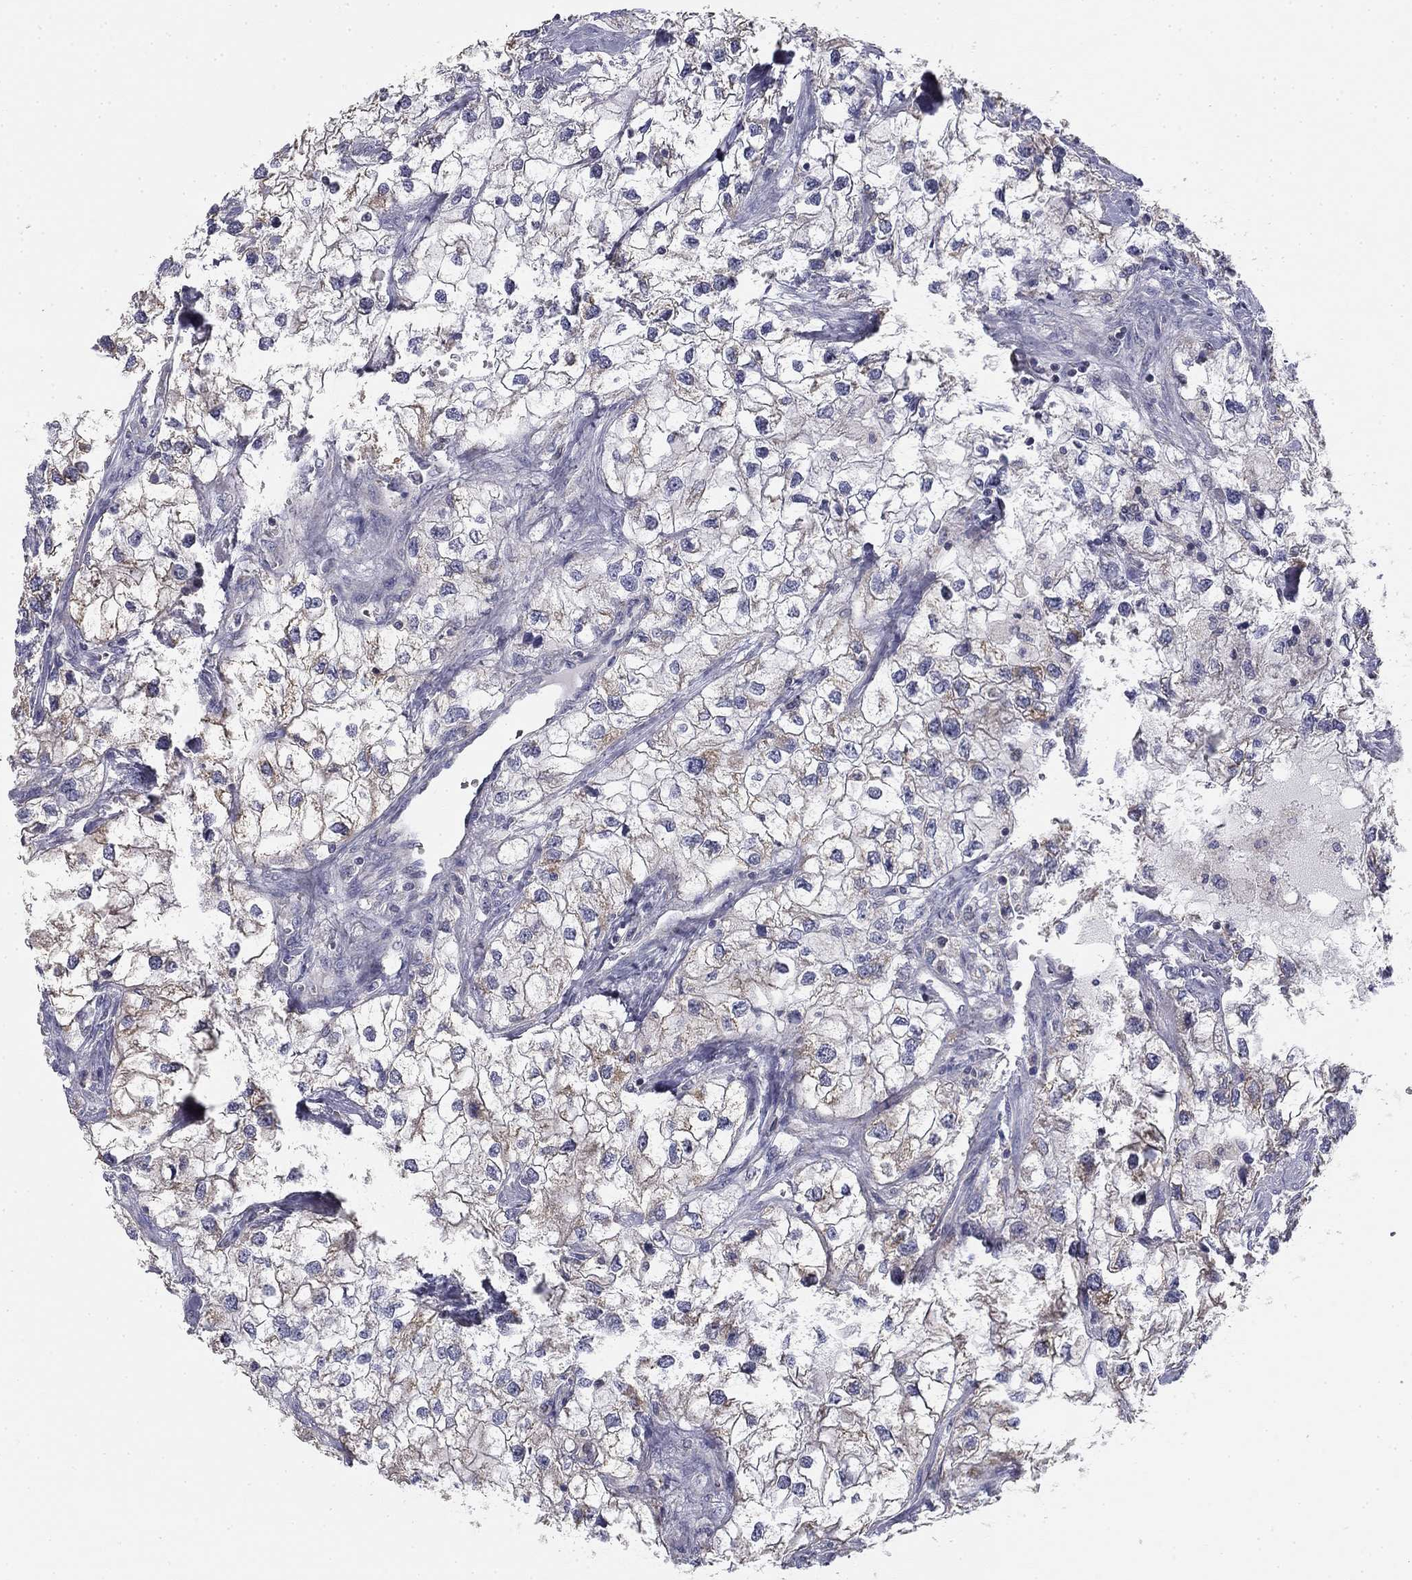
{"staining": {"intensity": "moderate", "quantity": "<25%", "location": "cytoplasmic/membranous"}, "tissue": "renal cancer", "cell_type": "Tumor cells", "image_type": "cancer", "snomed": [{"axis": "morphology", "description": "Adenocarcinoma, NOS"}, {"axis": "topography", "description": "Kidney"}], "caption": "Renal cancer was stained to show a protein in brown. There is low levels of moderate cytoplasmic/membranous staining in approximately <25% of tumor cells. (DAB = brown stain, brightfield microscopy at high magnification).", "gene": "SLC2A9", "patient": {"sex": "male", "age": 59}}